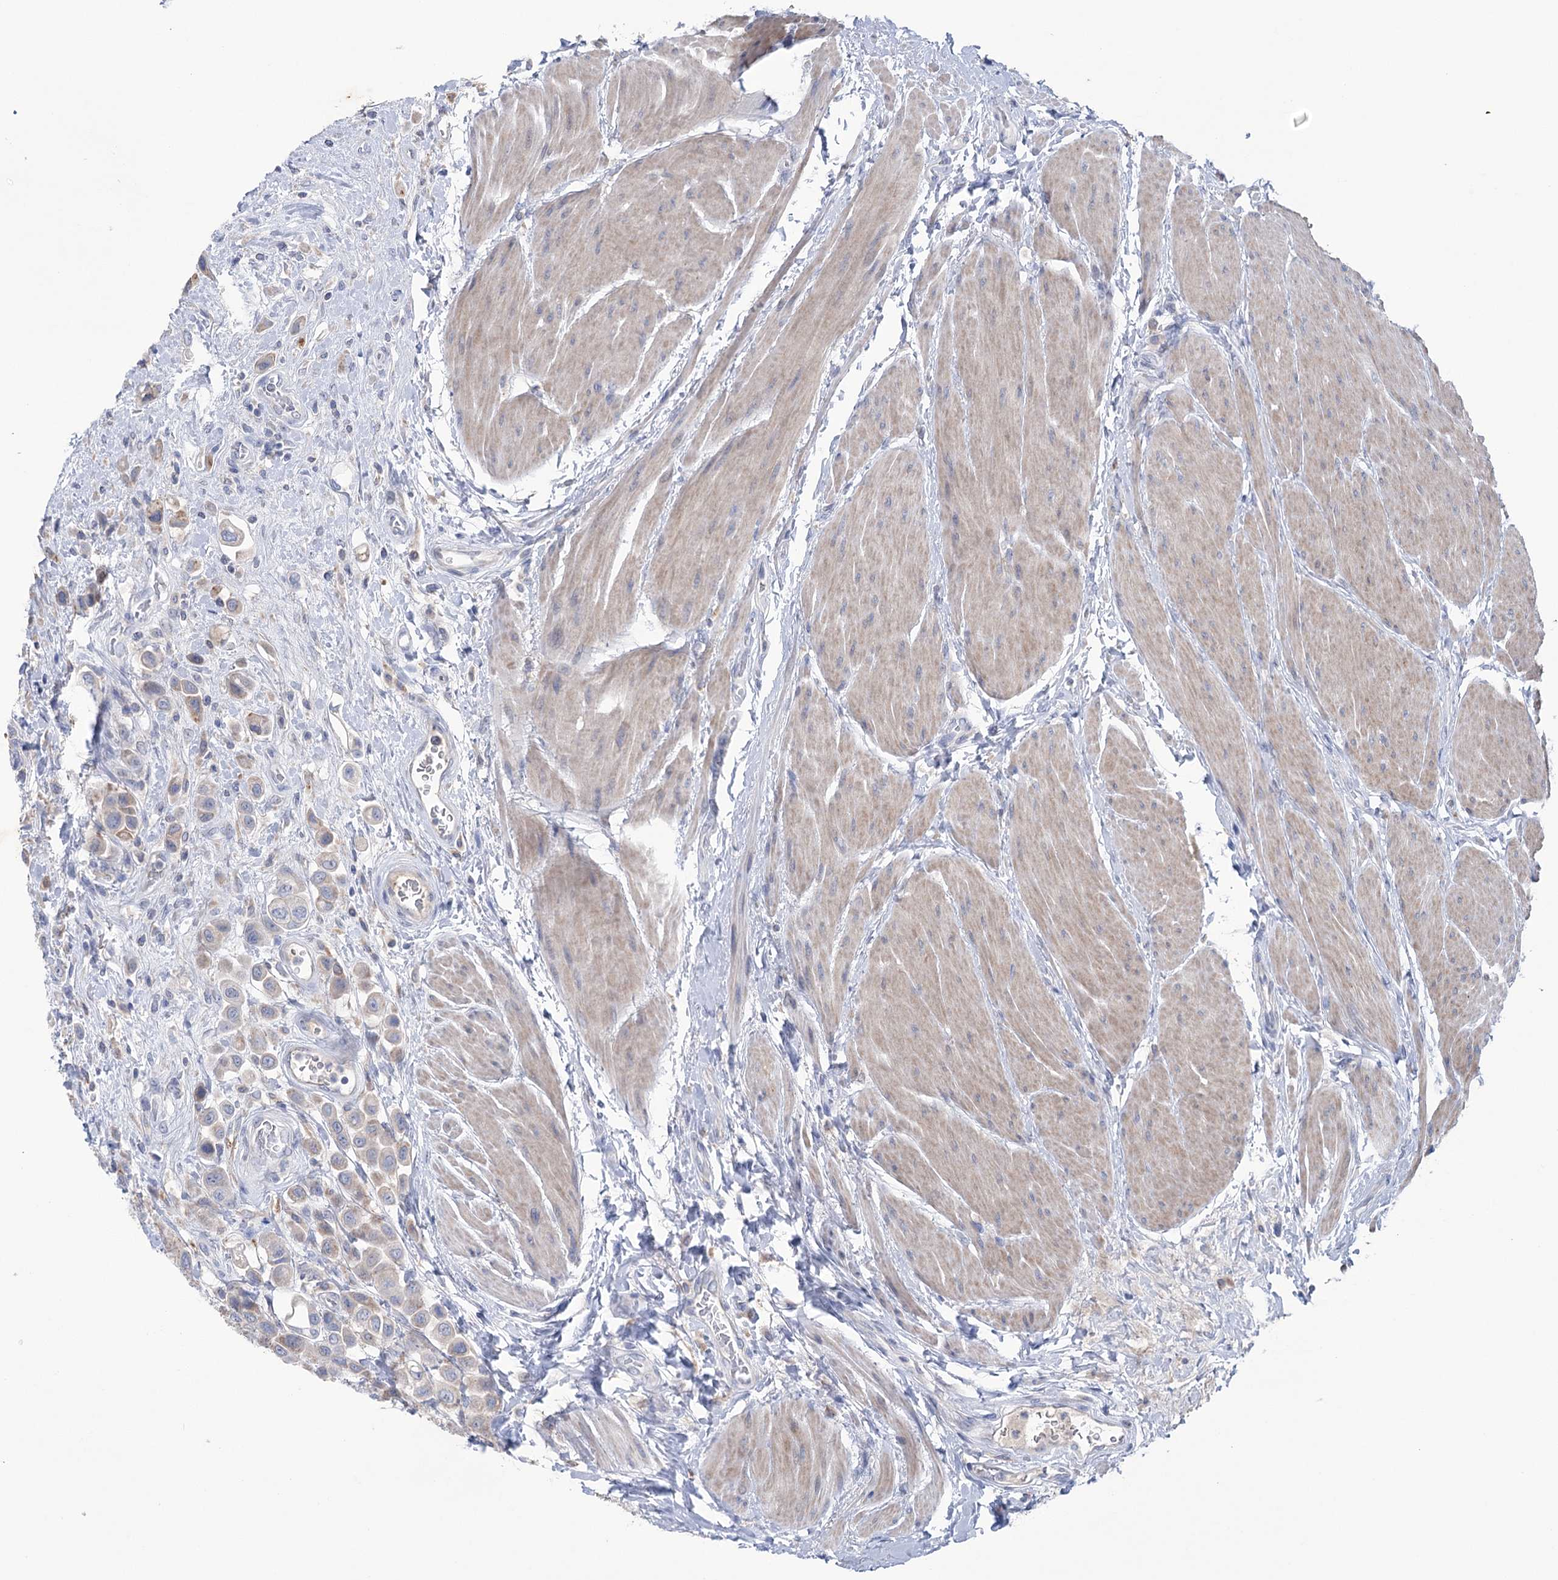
{"staining": {"intensity": "weak", "quantity": "<25%", "location": "cytoplasmic/membranous"}, "tissue": "urothelial cancer", "cell_type": "Tumor cells", "image_type": "cancer", "snomed": [{"axis": "morphology", "description": "Urothelial carcinoma, High grade"}, {"axis": "topography", "description": "Urinary bladder"}], "caption": "Immunohistochemistry (IHC) photomicrograph of neoplastic tissue: human urothelial carcinoma (high-grade) stained with DAB demonstrates no significant protein positivity in tumor cells. Nuclei are stained in blue.", "gene": "MTCH2", "patient": {"sex": "male", "age": 50}}